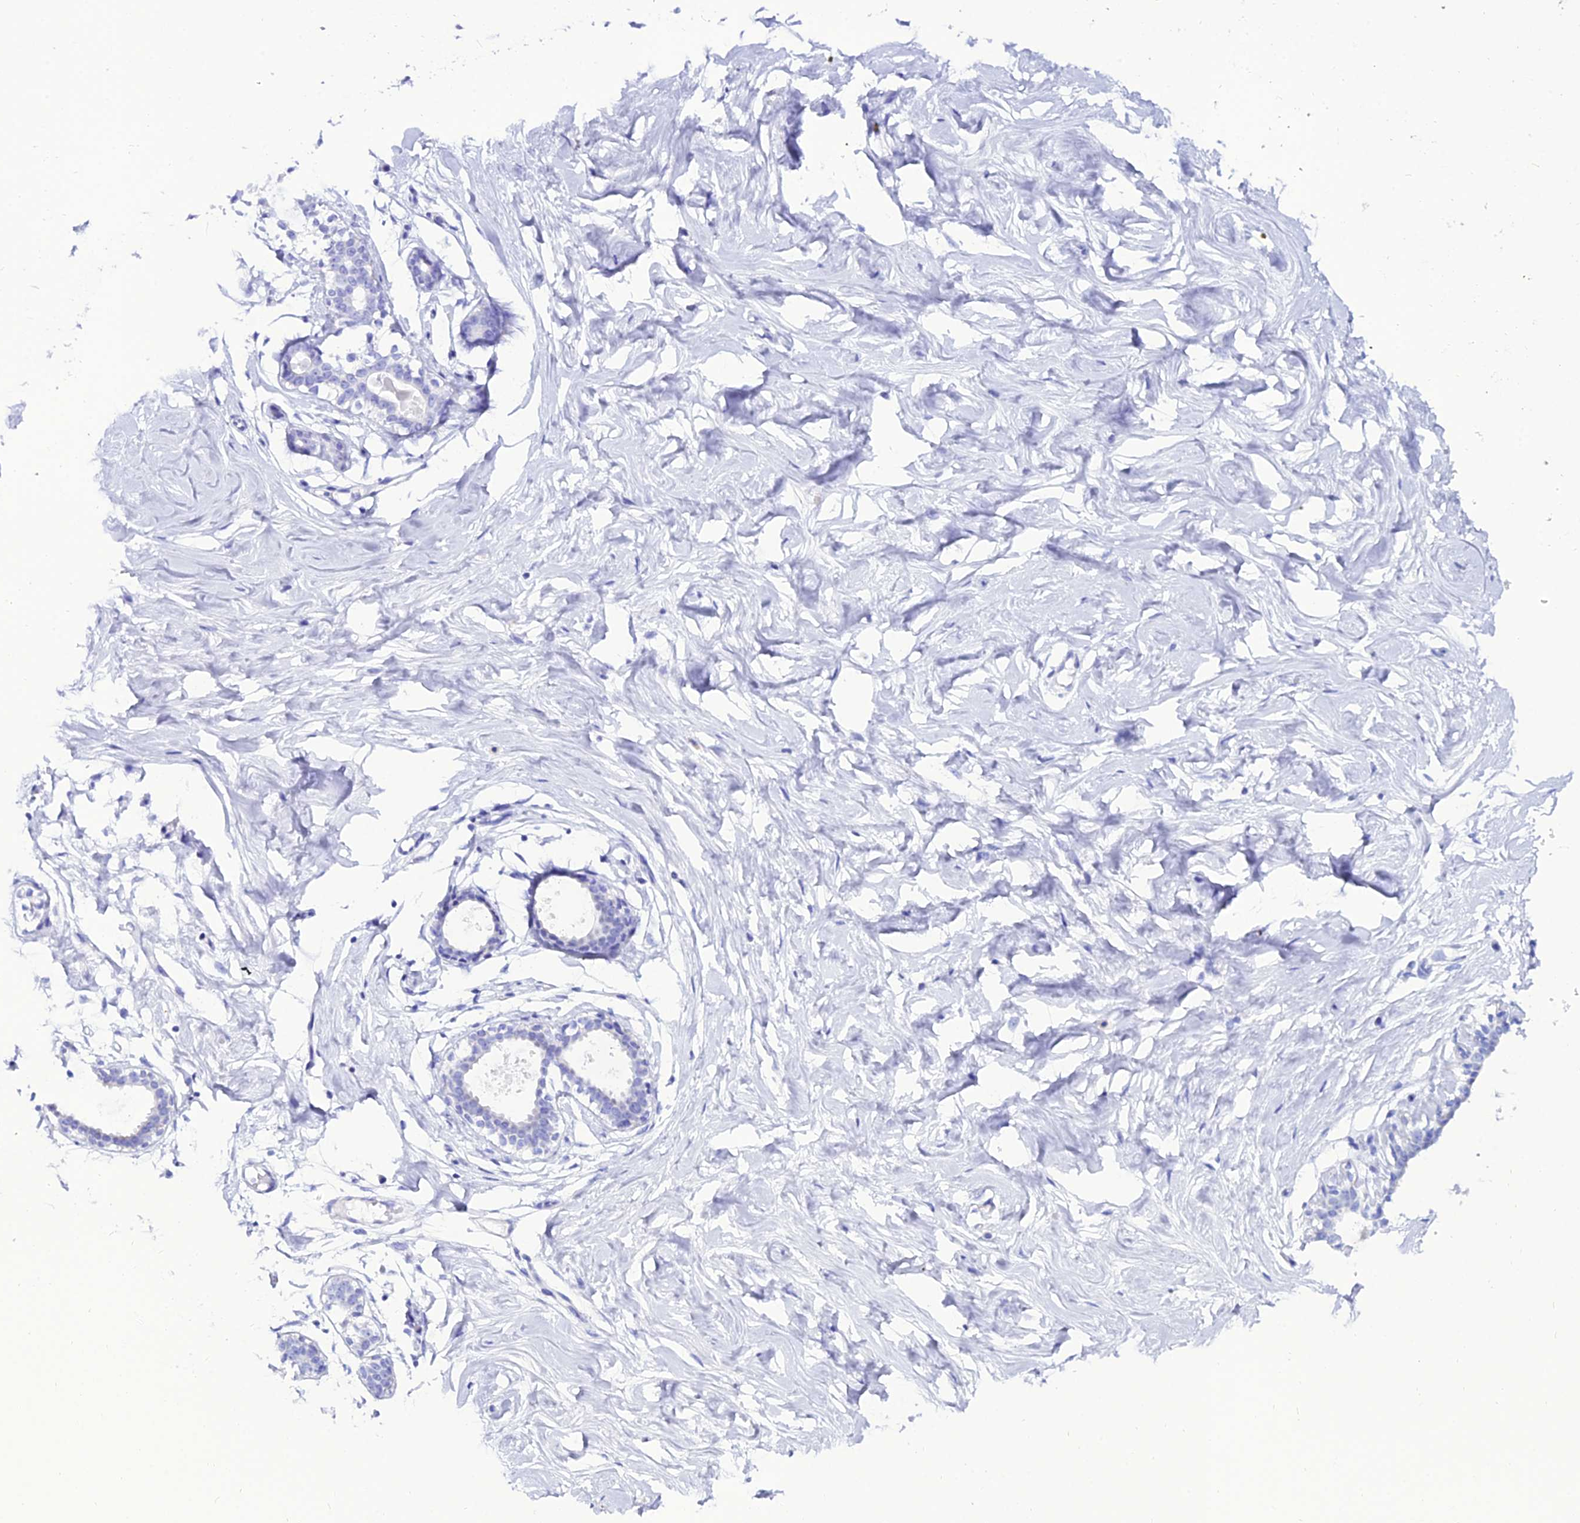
{"staining": {"intensity": "negative", "quantity": "none", "location": "none"}, "tissue": "breast", "cell_type": "Adipocytes", "image_type": "normal", "snomed": [{"axis": "morphology", "description": "Normal tissue, NOS"}, {"axis": "morphology", "description": "Adenoma, NOS"}, {"axis": "topography", "description": "Breast"}], "caption": "Benign breast was stained to show a protein in brown. There is no significant positivity in adipocytes. (DAB (3,3'-diaminobenzidine) IHC, high magnification).", "gene": "OR4D5", "patient": {"sex": "female", "age": 23}}